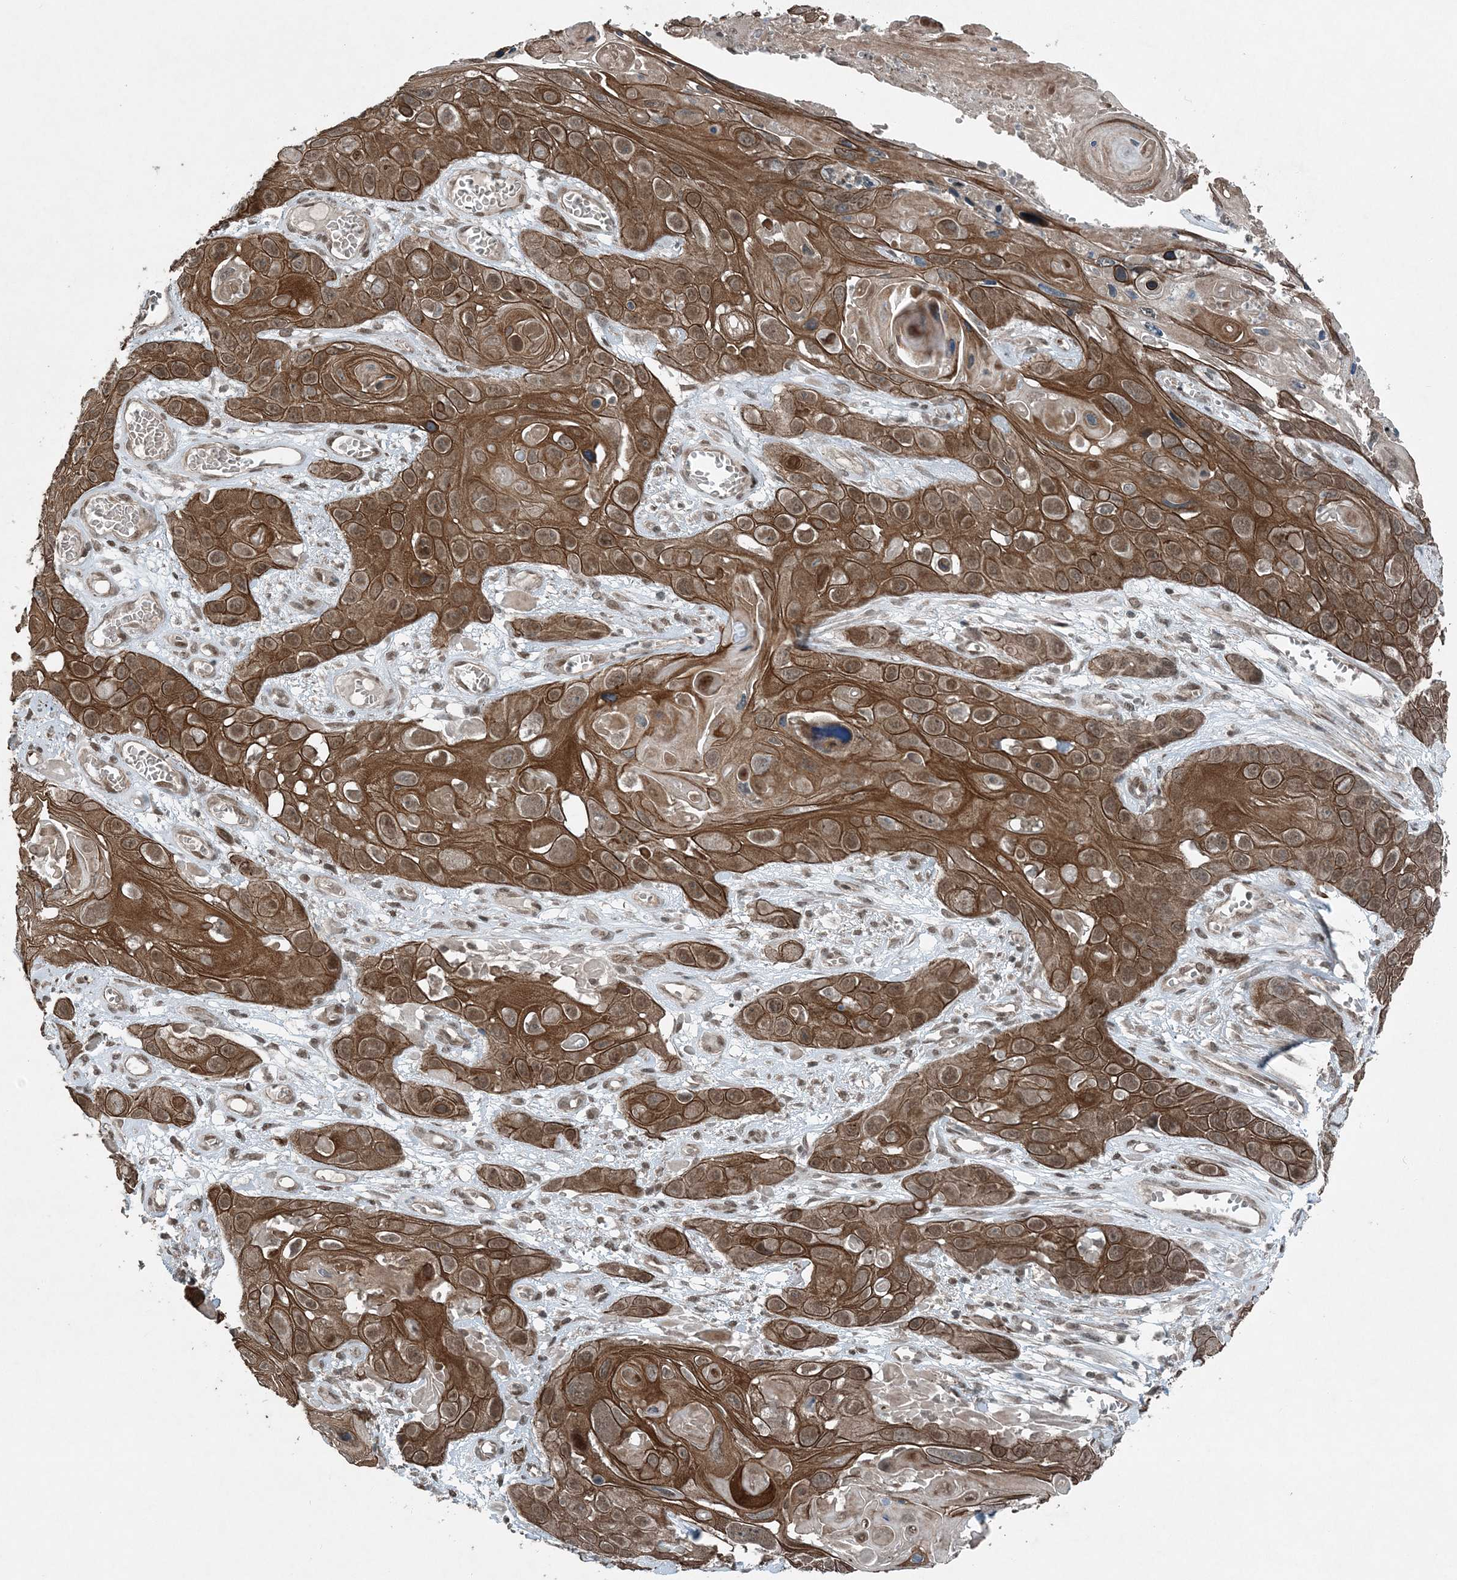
{"staining": {"intensity": "strong", "quantity": ">75%", "location": "cytoplasmic/membranous,nuclear"}, "tissue": "skin cancer", "cell_type": "Tumor cells", "image_type": "cancer", "snomed": [{"axis": "morphology", "description": "Squamous cell carcinoma, NOS"}, {"axis": "topography", "description": "Skin"}], "caption": "Immunohistochemical staining of skin squamous cell carcinoma reveals high levels of strong cytoplasmic/membranous and nuclear staining in approximately >75% of tumor cells.", "gene": "COPS7B", "patient": {"sex": "male", "age": 55}}